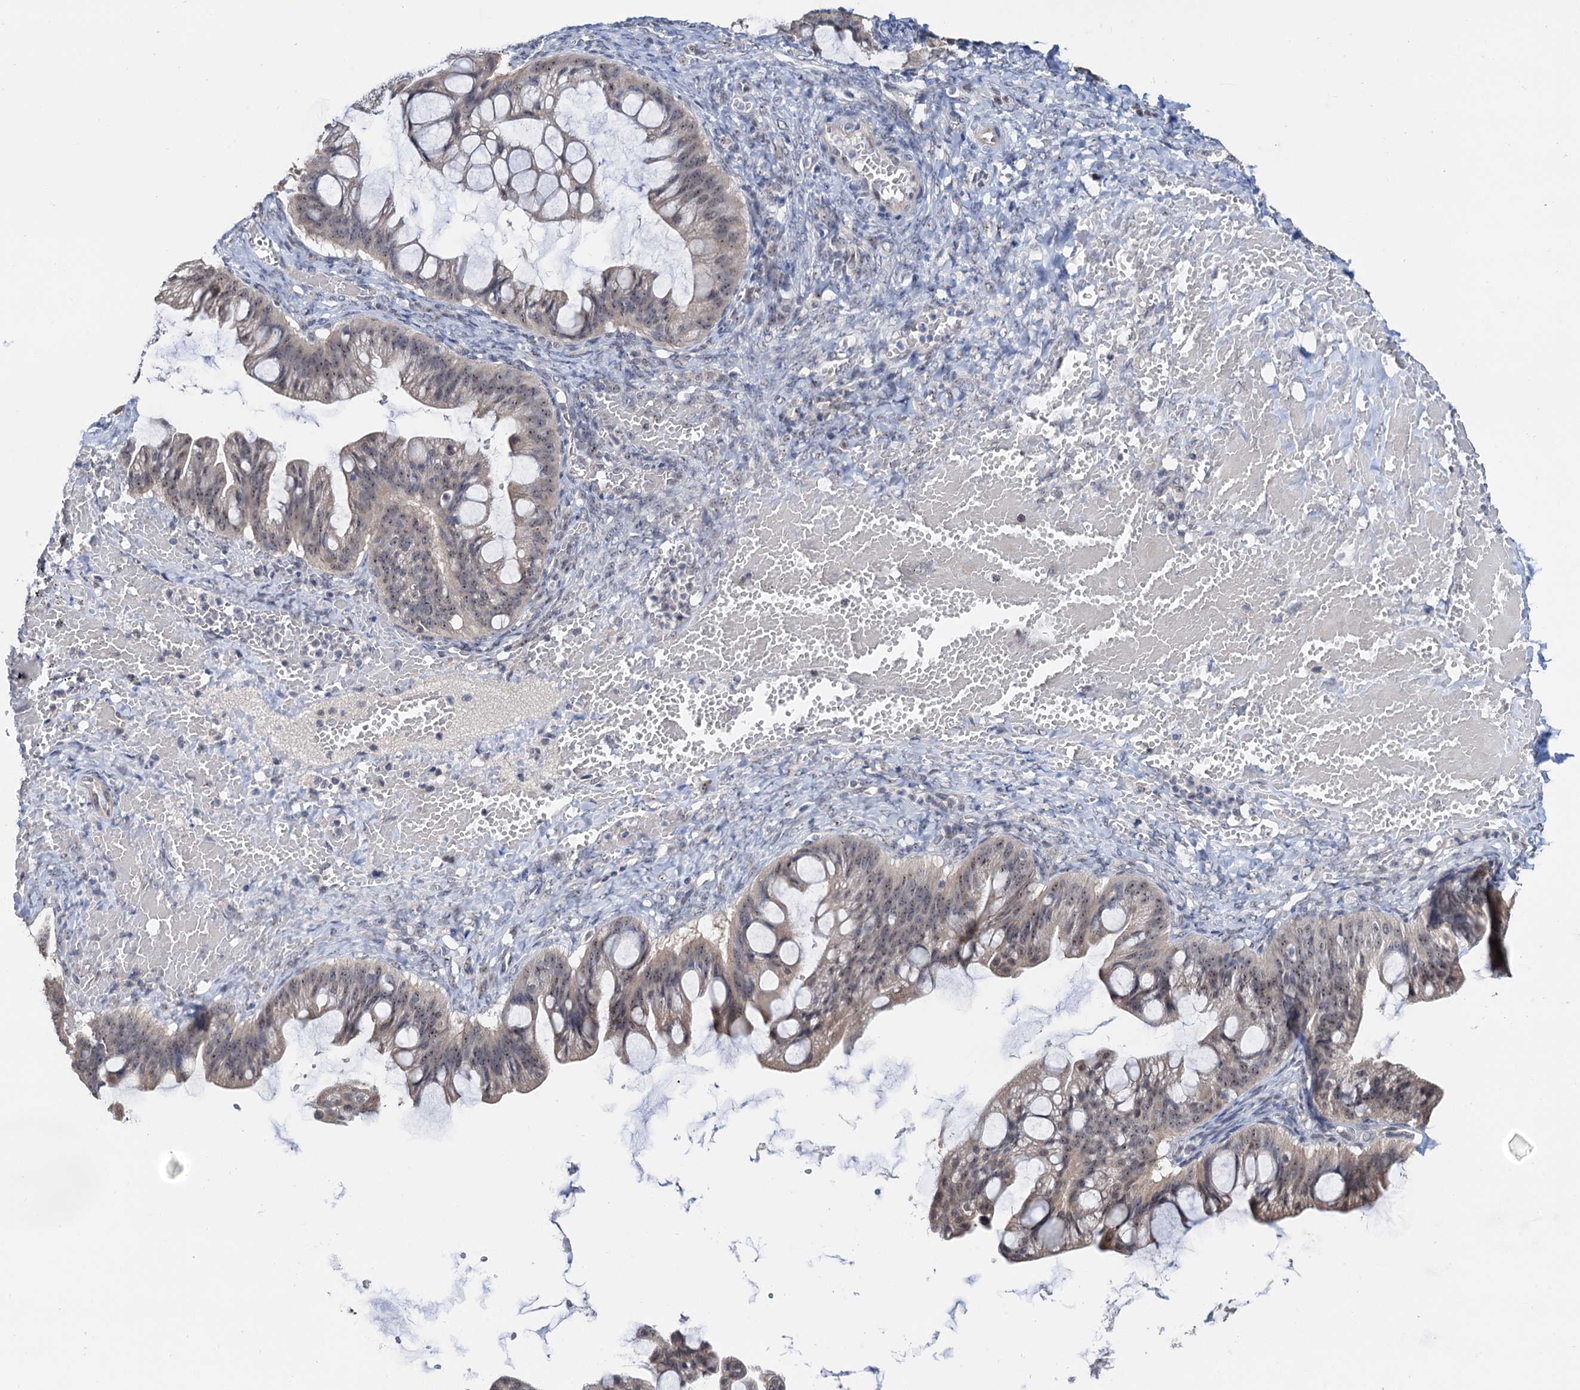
{"staining": {"intensity": "weak", "quantity": ">75%", "location": "nuclear"}, "tissue": "ovarian cancer", "cell_type": "Tumor cells", "image_type": "cancer", "snomed": [{"axis": "morphology", "description": "Cystadenocarcinoma, mucinous, NOS"}, {"axis": "topography", "description": "Ovary"}], "caption": "This photomicrograph shows ovarian cancer stained with IHC to label a protein in brown. The nuclear of tumor cells show weak positivity for the protein. Nuclei are counter-stained blue.", "gene": "NAT10", "patient": {"sex": "female", "age": 73}}